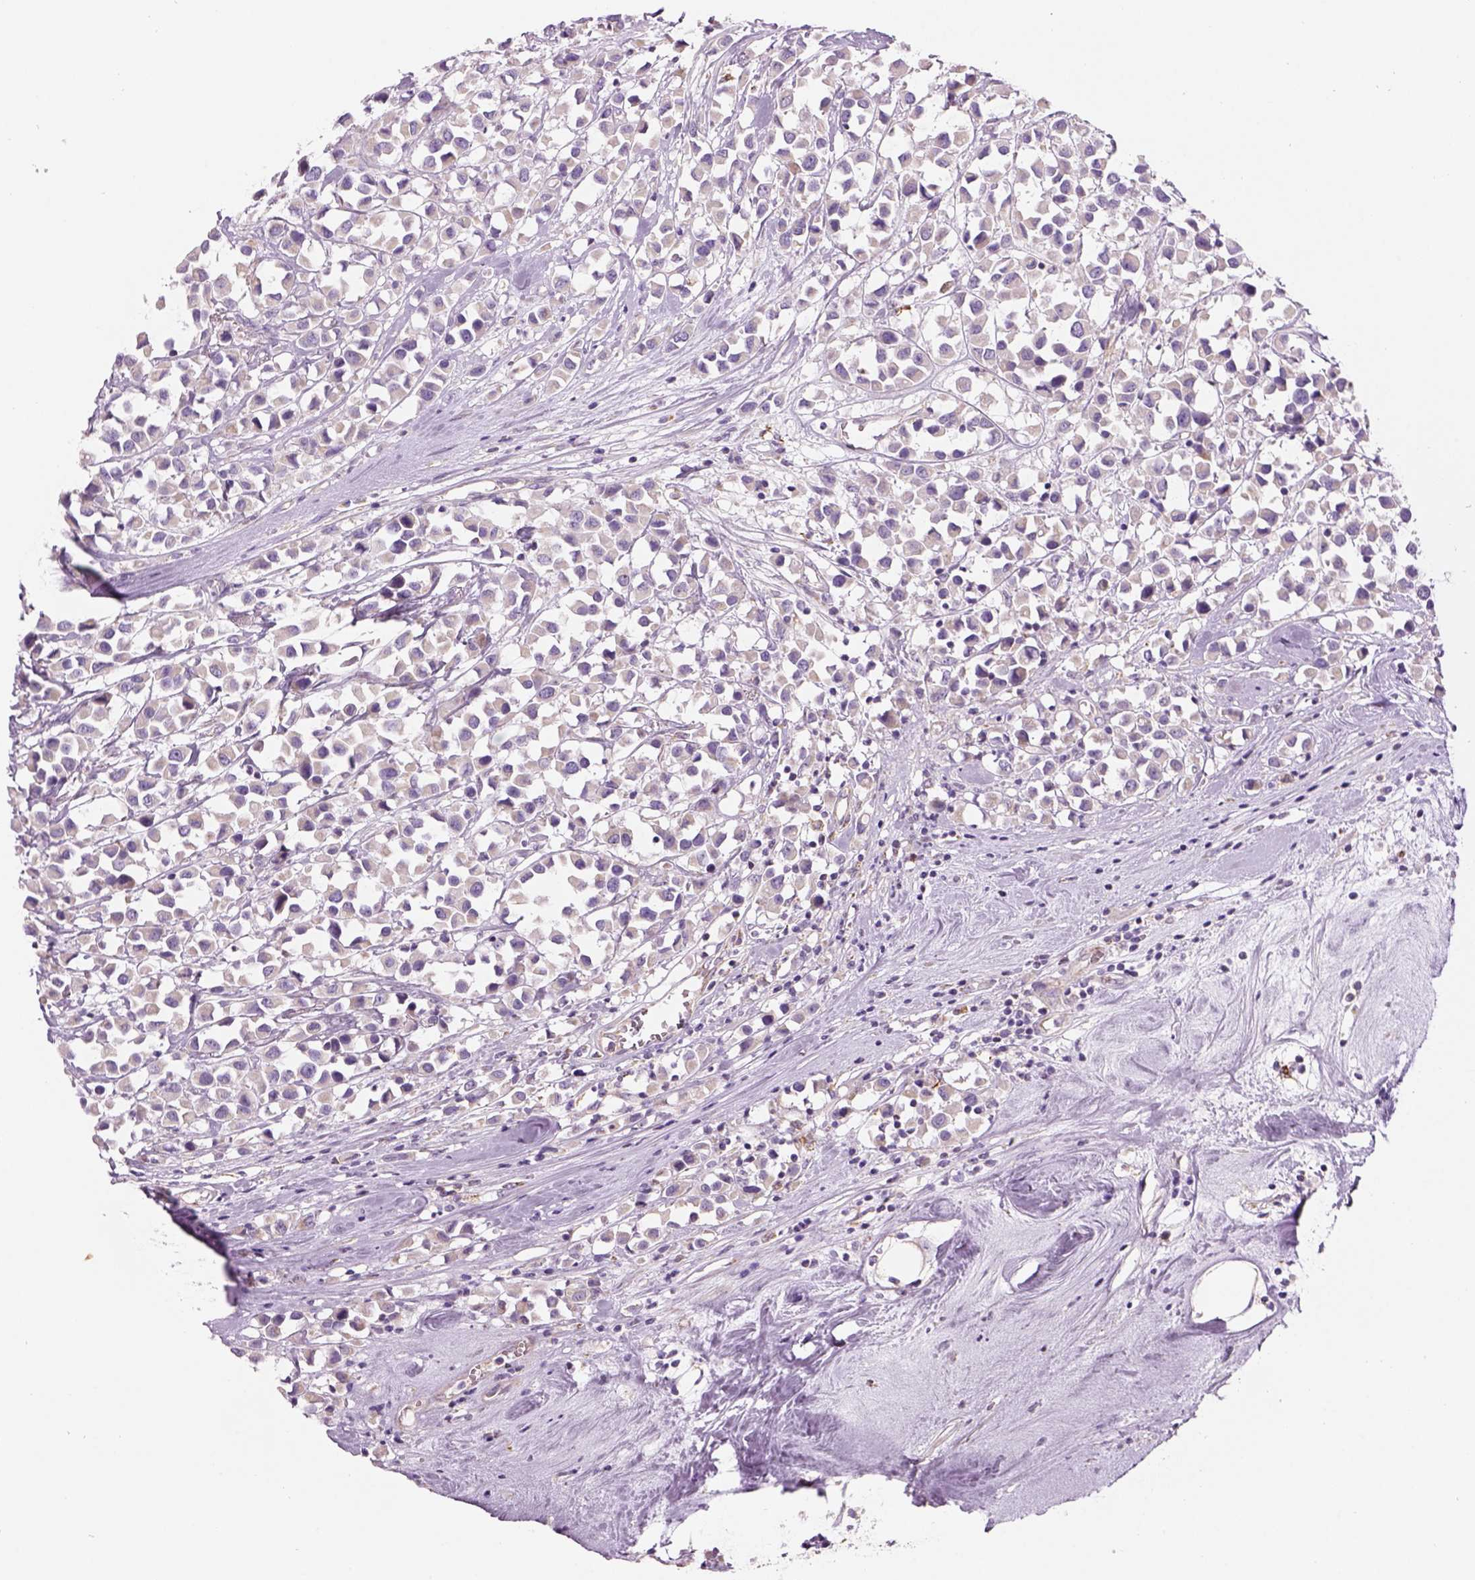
{"staining": {"intensity": "weak", "quantity": "25%-75%", "location": "cytoplasmic/membranous"}, "tissue": "breast cancer", "cell_type": "Tumor cells", "image_type": "cancer", "snomed": [{"axis": "morphology", "description": "Duct carcinoma"}, {"axis": "topography", "description": "Breast"}], "caption": "Breast invasive ductal carcinoma tissue shows weak cytoplasmic/membranous staining in approximately 25%-75% of tumor cells", "gene": "IFT52", "patient": {"sex": "female", "age": 61}}